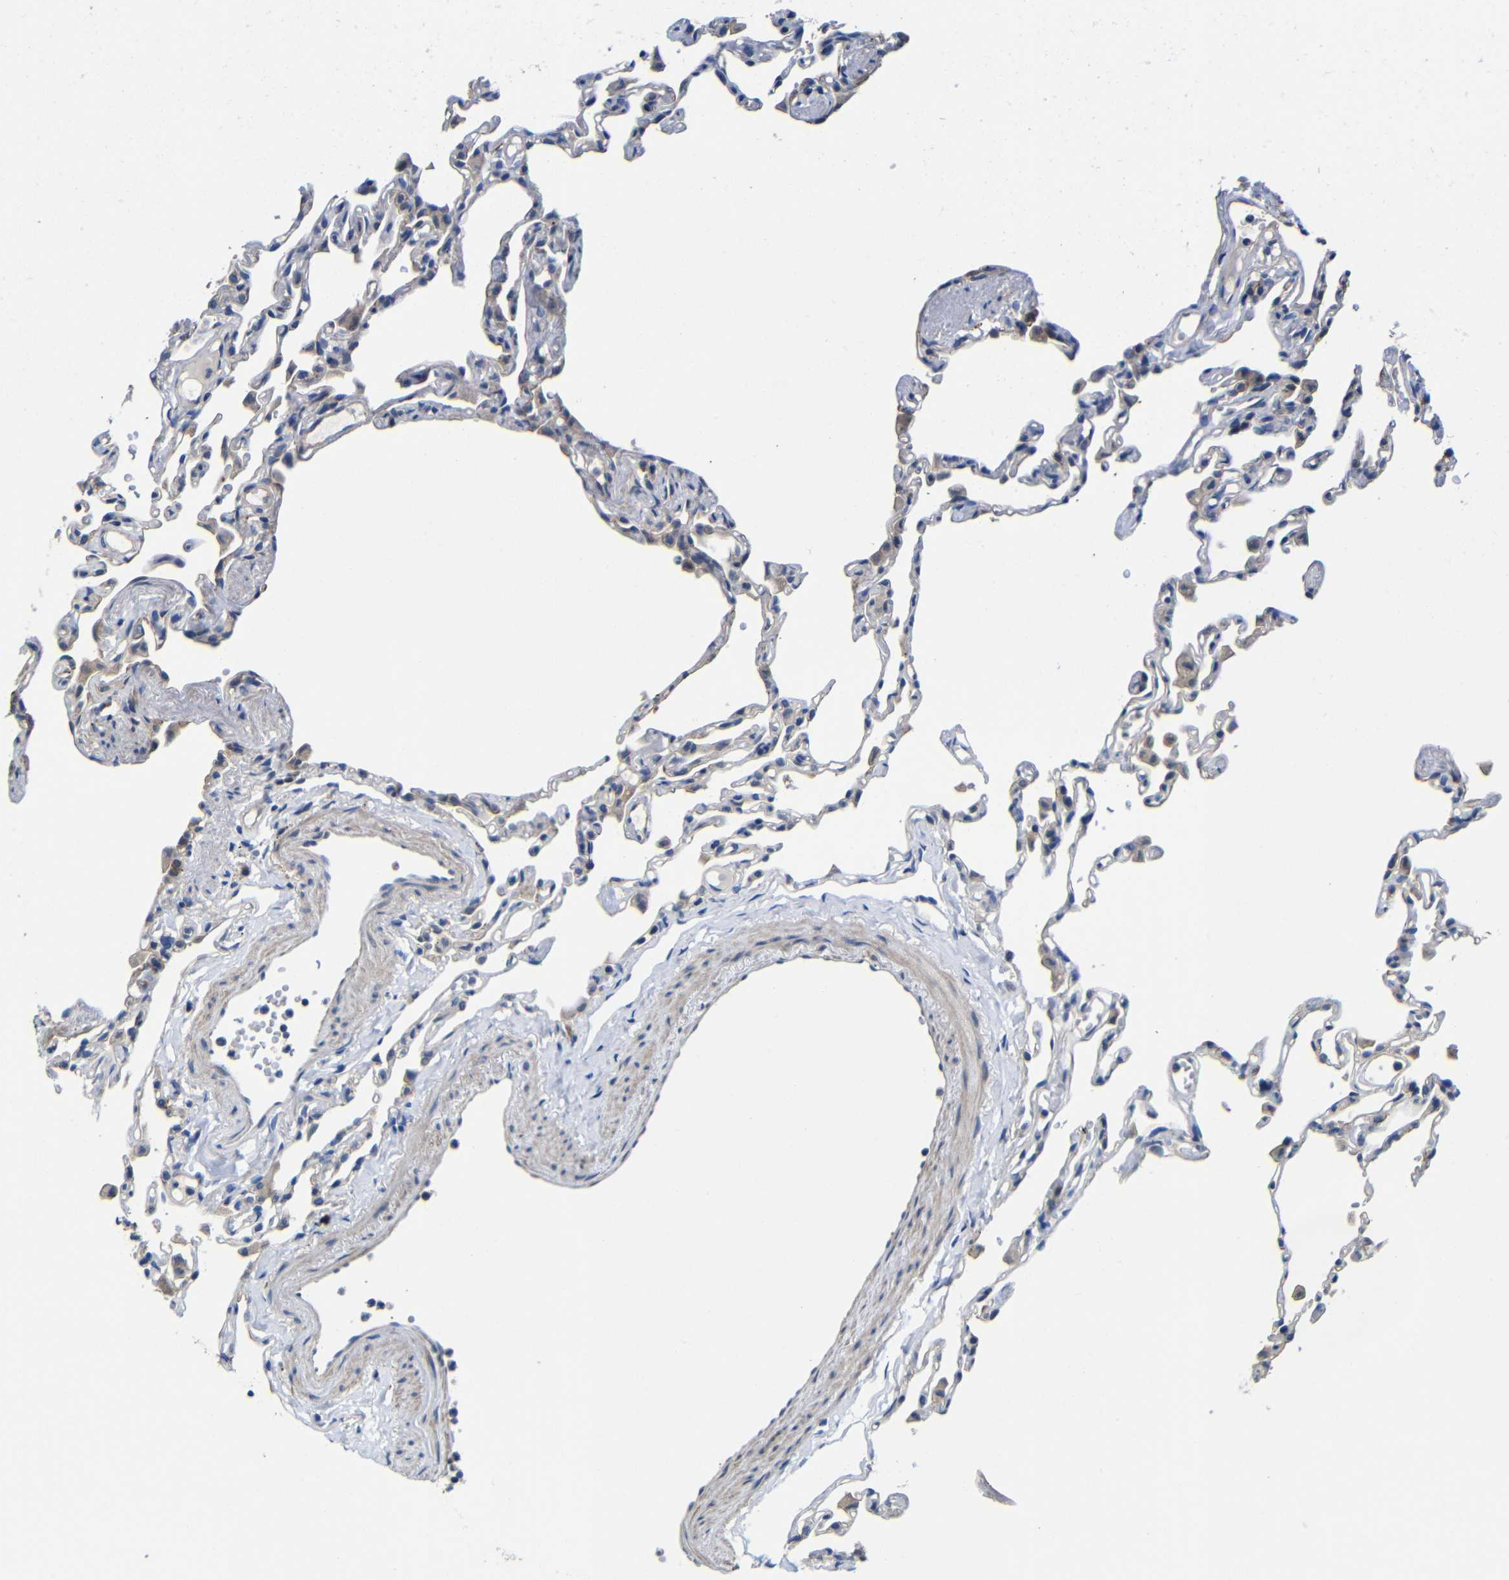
{"staining": {"intensity": "negative", "quantity": "none", "location": "none"}, "tissue": "lung", "cell_type": "Alveolar cells", "image_type": "normal", "snomed": [{"axis": "morphology", "description": "Normal tissue, NOS"}, {"axis": "topography", "description": "Lung"}], "caption": "IHC image of benign lung stained for a protein (brown), which displays no positivity in alveolar cells.", "gene": "ZNF90", "patient": {"sex": "female", "age": 49}}